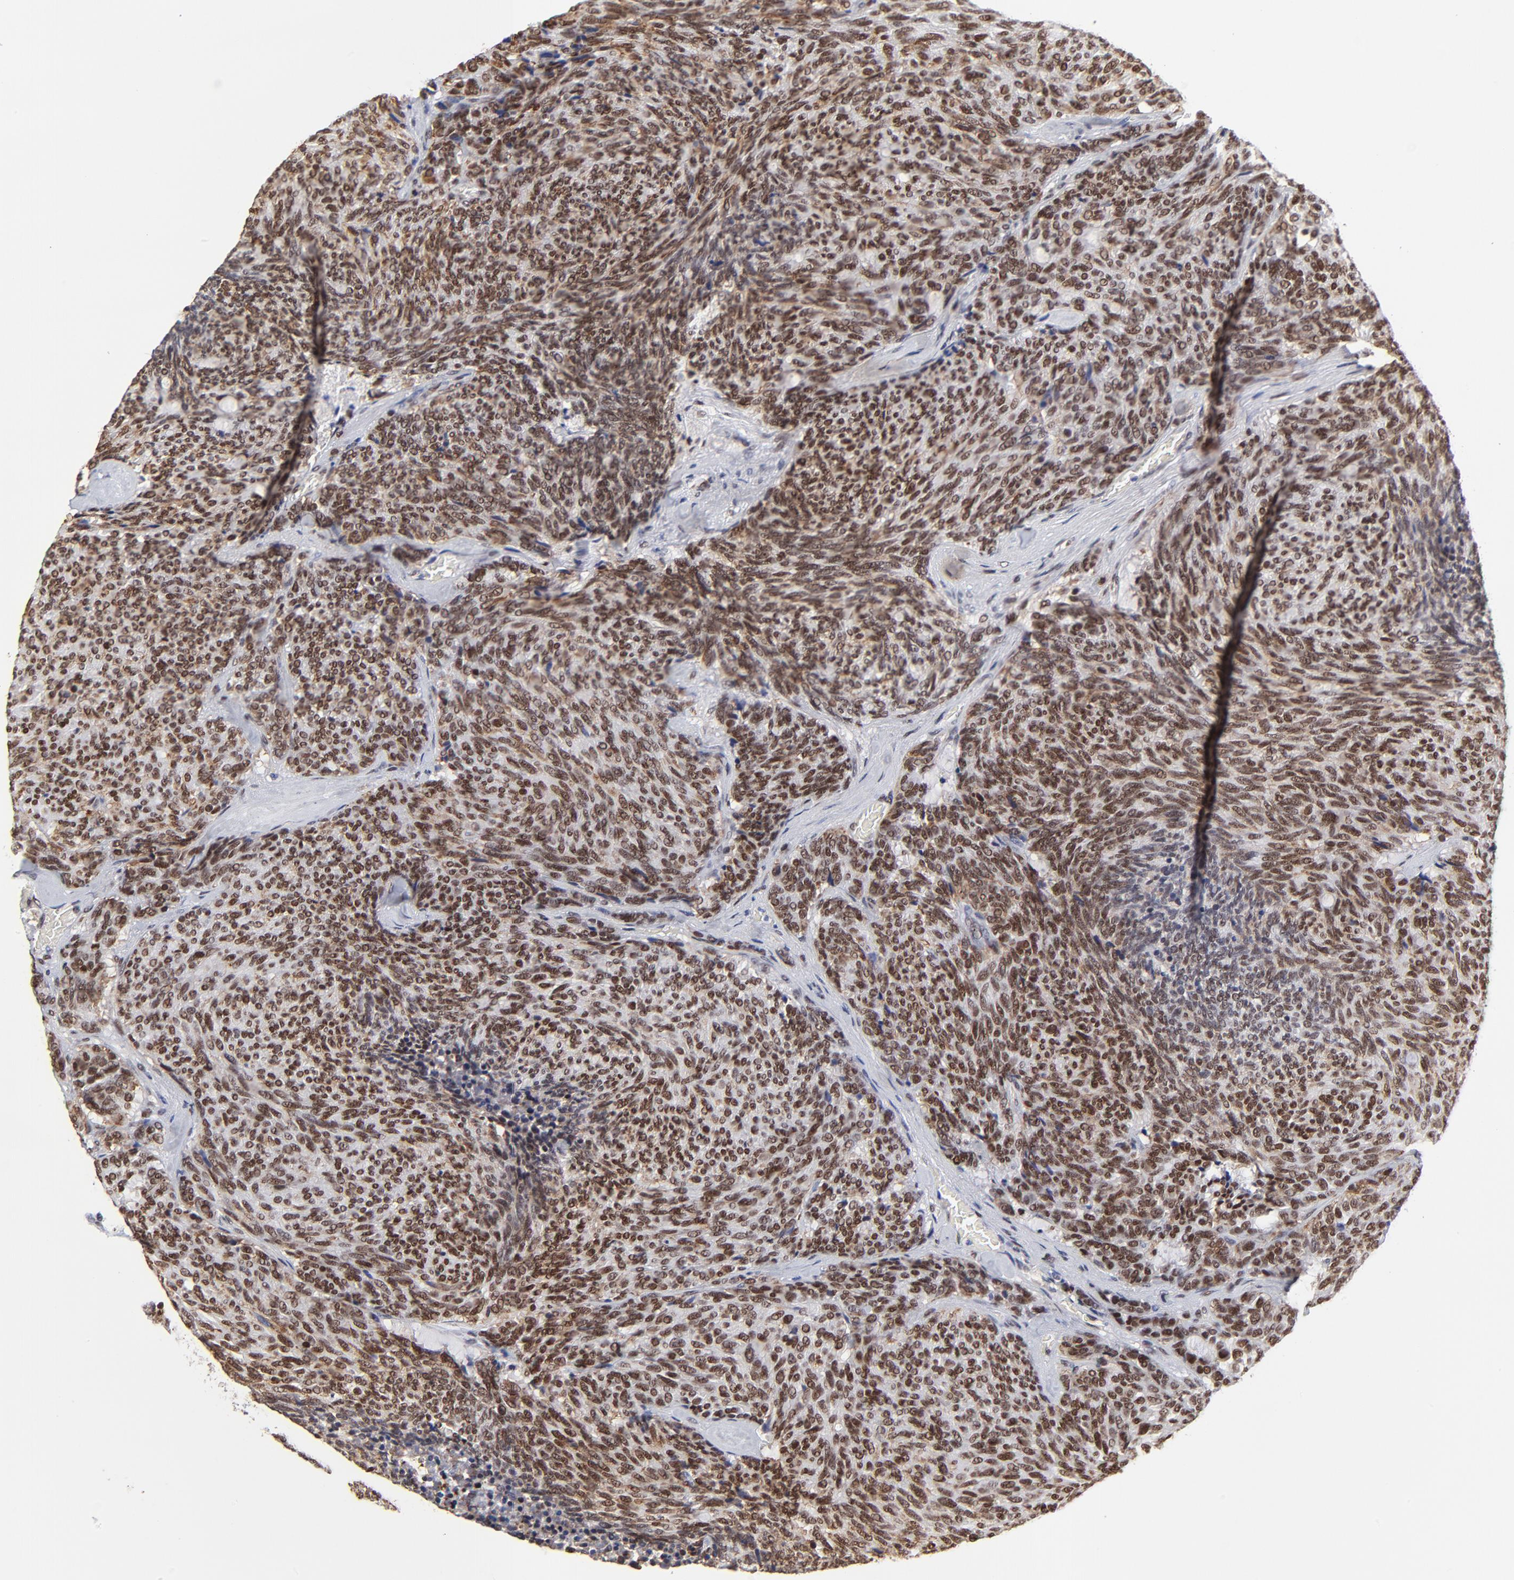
{"staining": {"intensity": "strong", "quantity": ">75%", "location": "nuclear"}, "tissue": "carcinoid", "cell_type": "Tumor cells", "image_type": "cancer", "snomed": [{"axis": "morphology", "description": "Carcinoid, malignant, NOS"}, {"axis": "topography", "description": "Pancreas"}], "caption": "Malignant carcinoid stained for a protein (brown) shows strong nuclear positive positivity in about >75% of tumor cells.", "gene": "ZMYM3", "patient": {"sex": "female", "age": 54}}